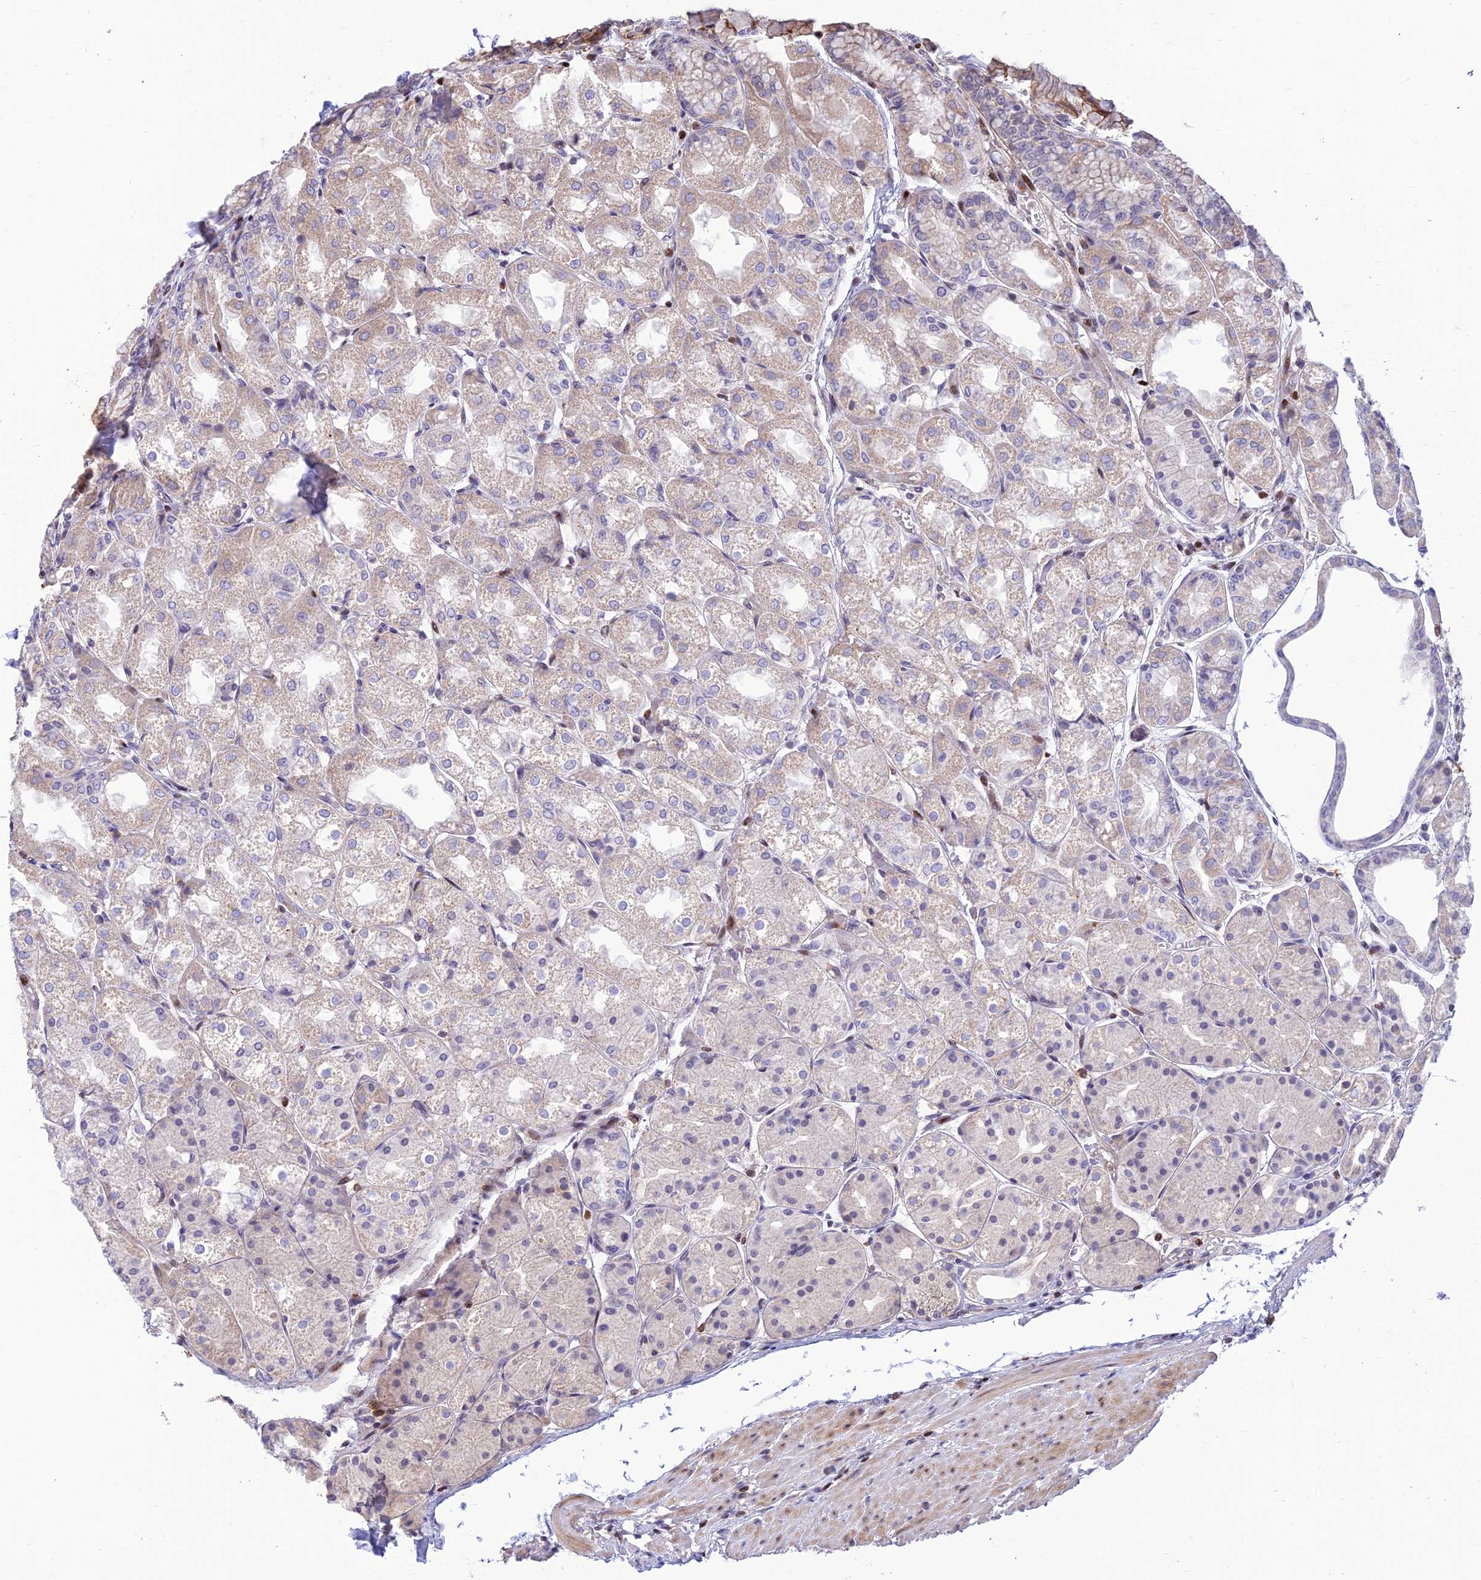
{"staining": {"intensity": "moderate", "quantity": "25%-75%", "location": "cytoplasmic/membranous"}, "tissue": "stomach", "cell_type": "Glandular cells", "image_type": "normal", "snomed": [{"axis": "morphology", "description": "Normal tissue, NOS"}, {"axis": "topography", "description": "Stomach, upper"}], "caption": "Protein expression analysis of normal stomach exhibits moderate cytoplasmic/membranous staining in about 25%-75% of glandular cells.", "gene": "FAM186B", "patient": {"sex": "male", "age": 72}}